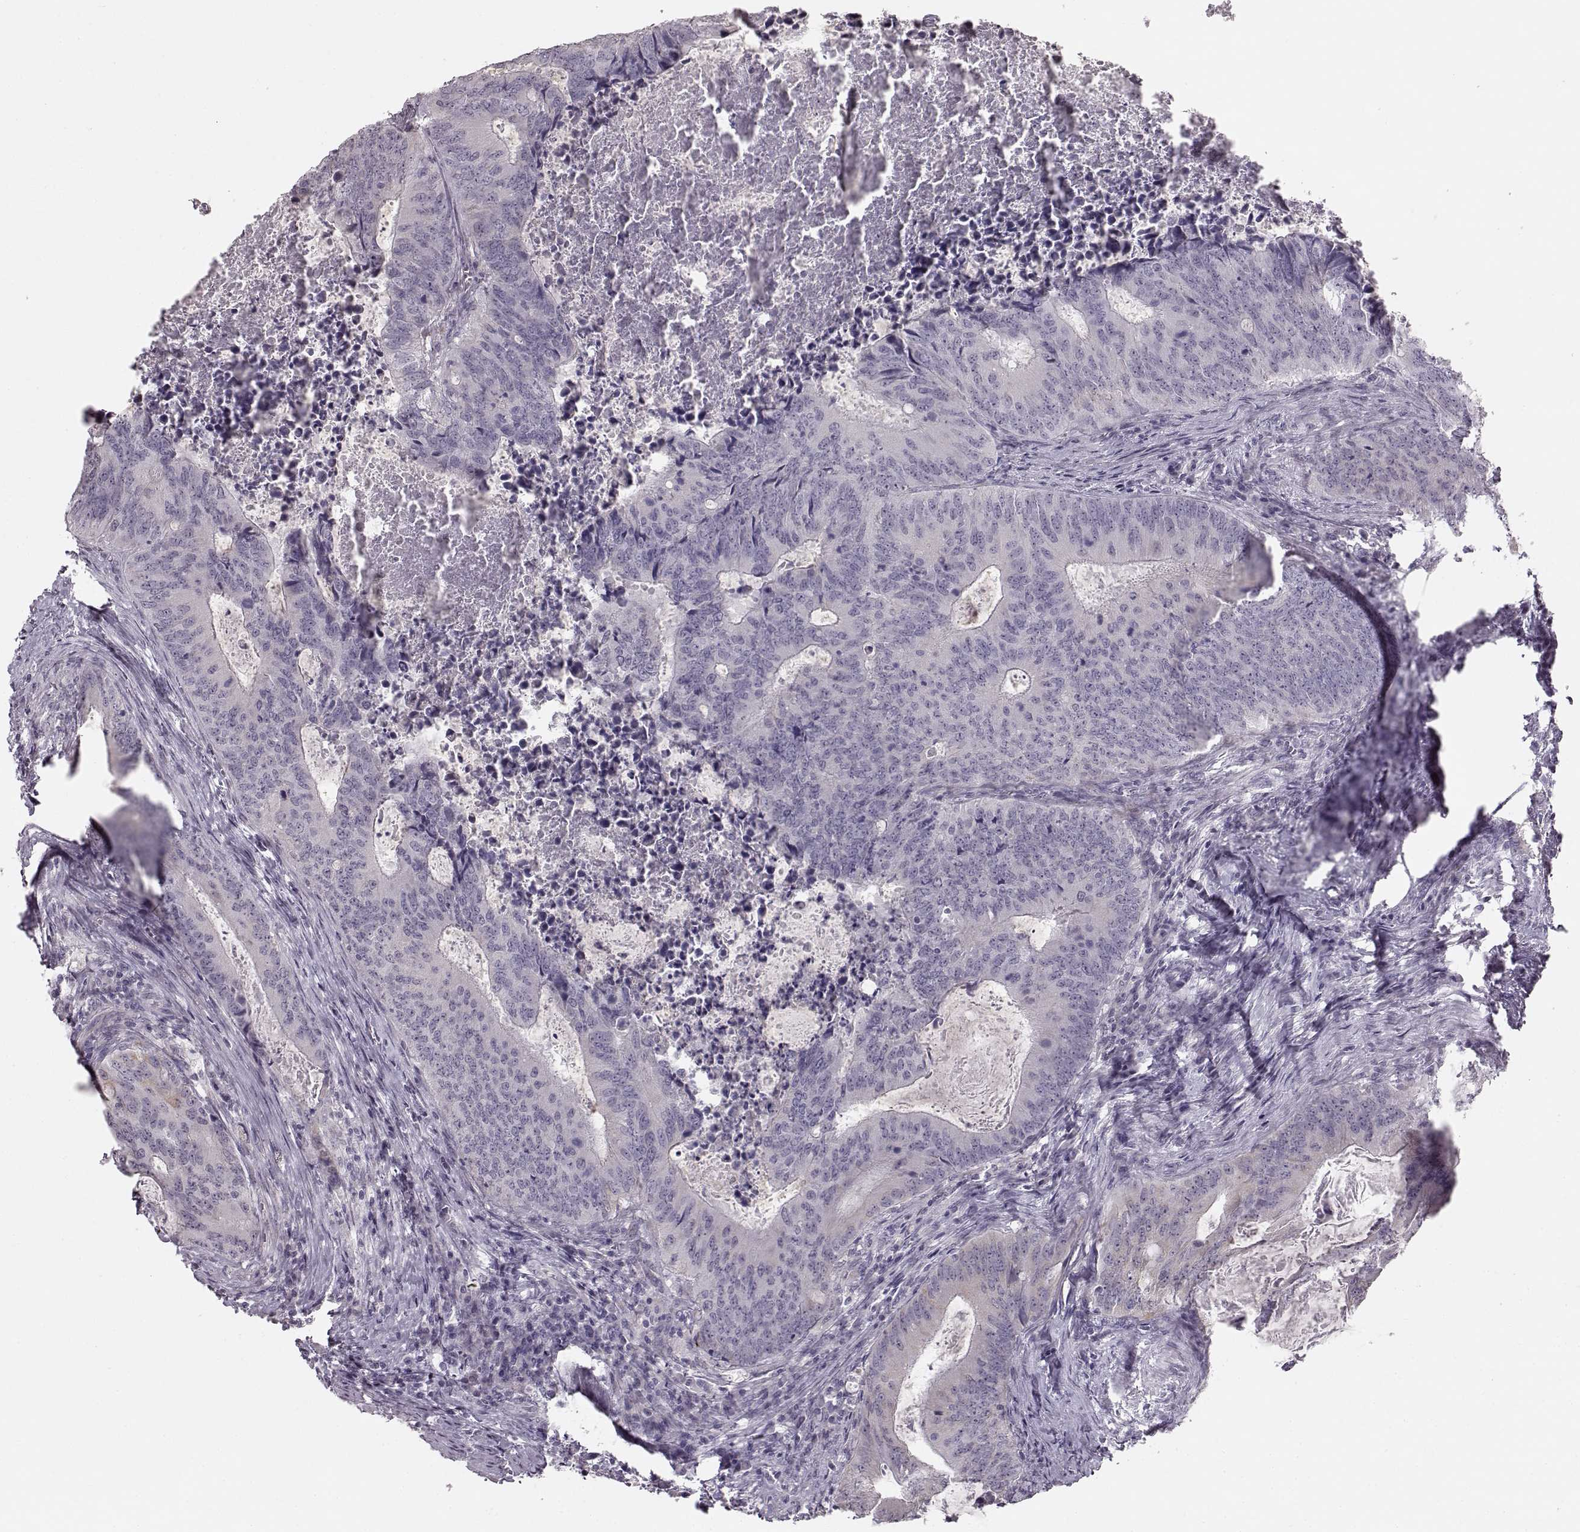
{"staining": {"intensity": "negative", "quantity": "none", "location": "none"}, "tissue": "colorectal cancer", "cell_type": "Tumor cells", "image_type": "cancer", "snomed": [{"axis": "morphology", "description": "Adenocarcinoma, NOS"}, {"axis": "topography", "description": "Colon"}], "caption": "Immunohistochemistry of colorectal cancer reveals no staining in tumor cells. The staining is performed using DAB (3,3'-diaminobenzidine) brown chromogen with nuclei counter-stained in using hematoxylin.", "gene": "MAP6D1", "patient": {"sex": "male", "age": 67}}